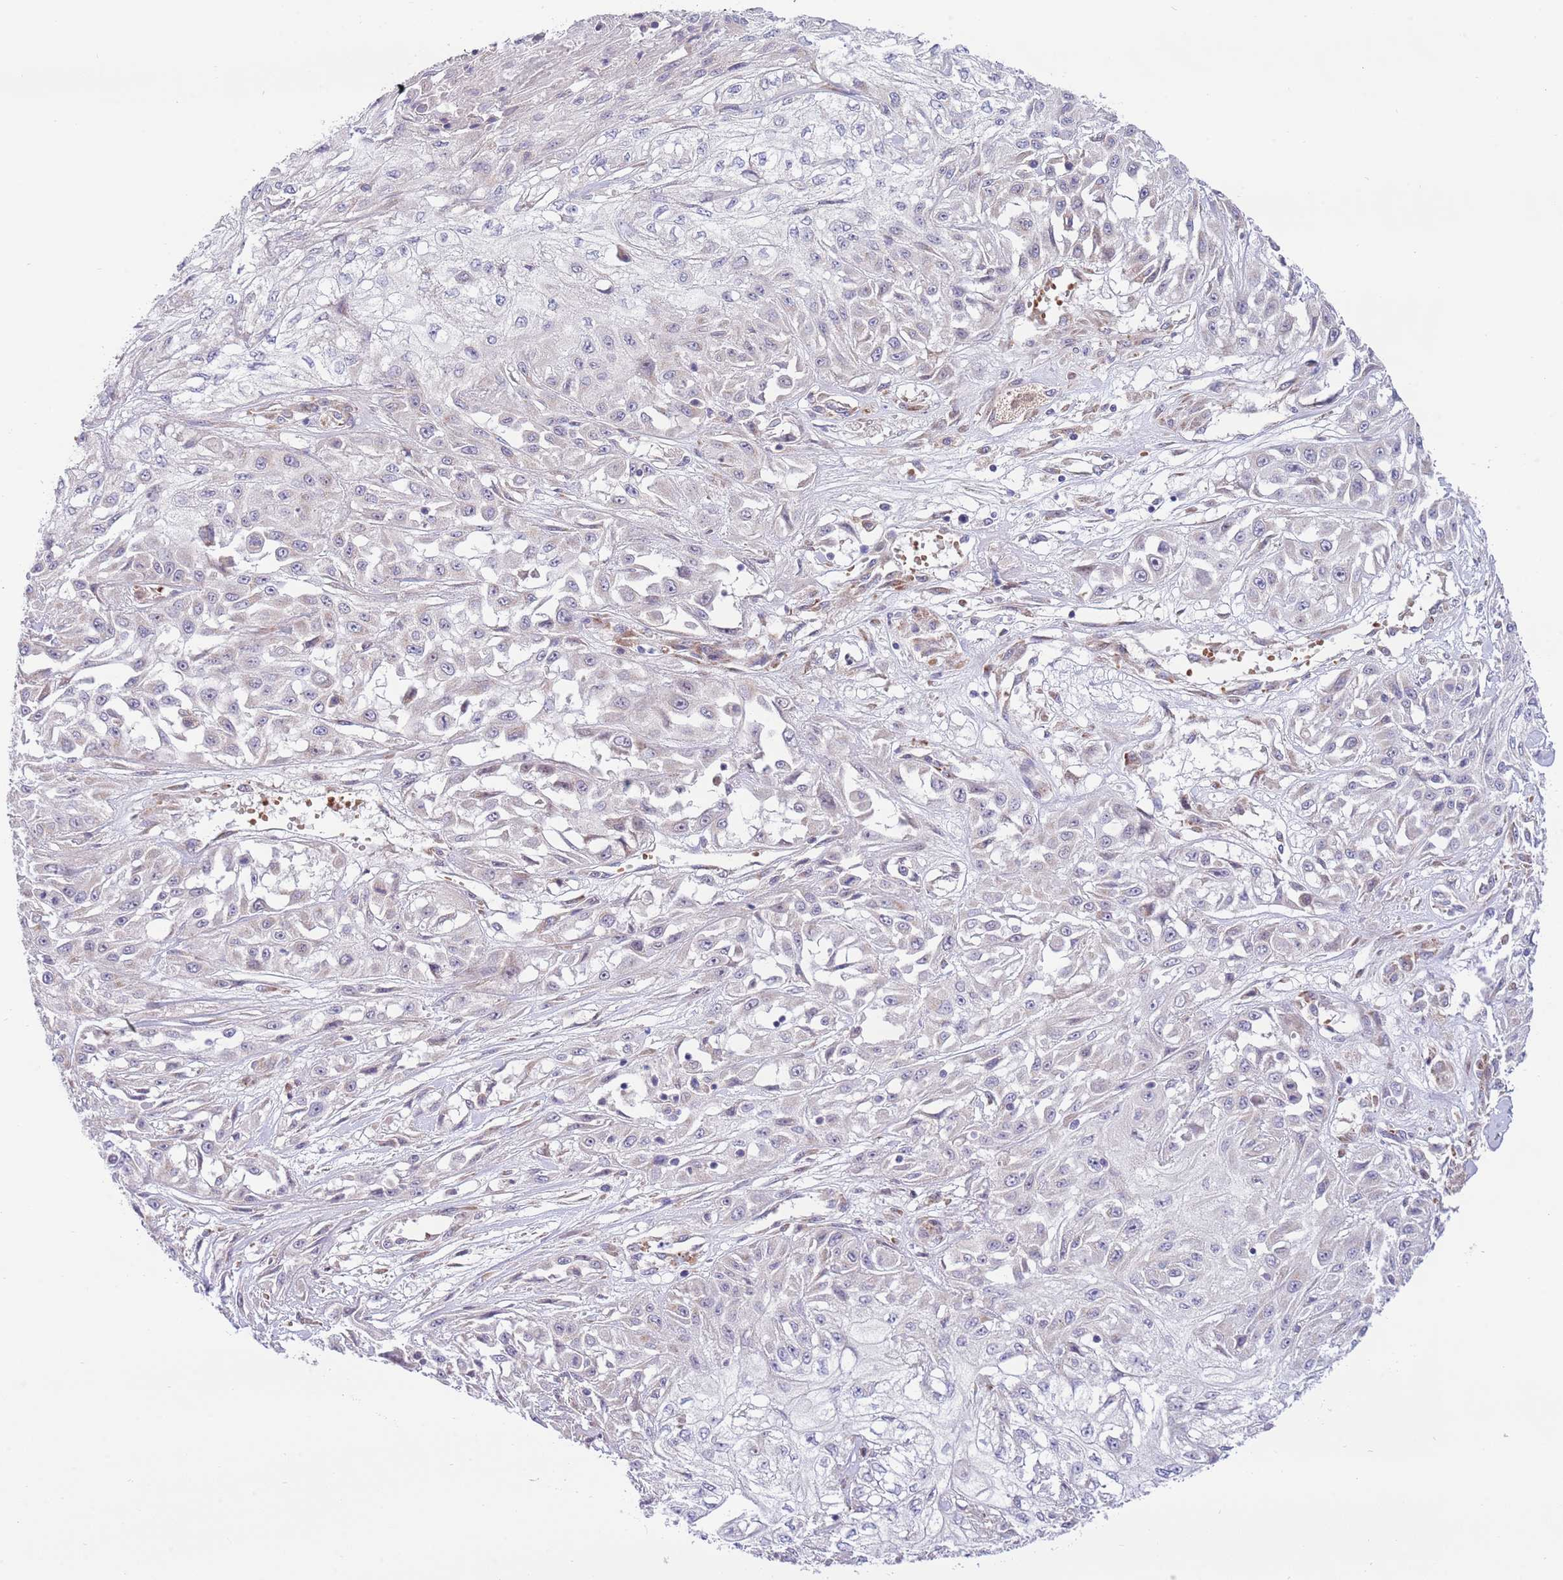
{"staining": {"intensity": "negative", "quantity": "none", "location": "none"}, "tissue": "skin cancer", "cell_type": "Tumor cells", "image_type": "cancer", "snomed": [{"axis": "morphology", "description": "Squamous cell carcinoma, NOS"}, {"axis": "morphology", "description": "Squamous cell carcinoma, metastatic, NOS"}, {"axis": "topography", "description": "Skin"}, {"axis": "topography", "description": "Lymph node"}], "caption": "The immunohistochemistry (IHC) histopathology image has no significant expression in tumor cells of metastatic squamous cell carcinoma (skin) tissue. (Stains: DAB immunohistochemistry with hematoxylin counter stain, Microscopy: brightfield microscopy at high magnification).", "gene": "DAND5", "patient": {"sex": "male", "age": 75}}